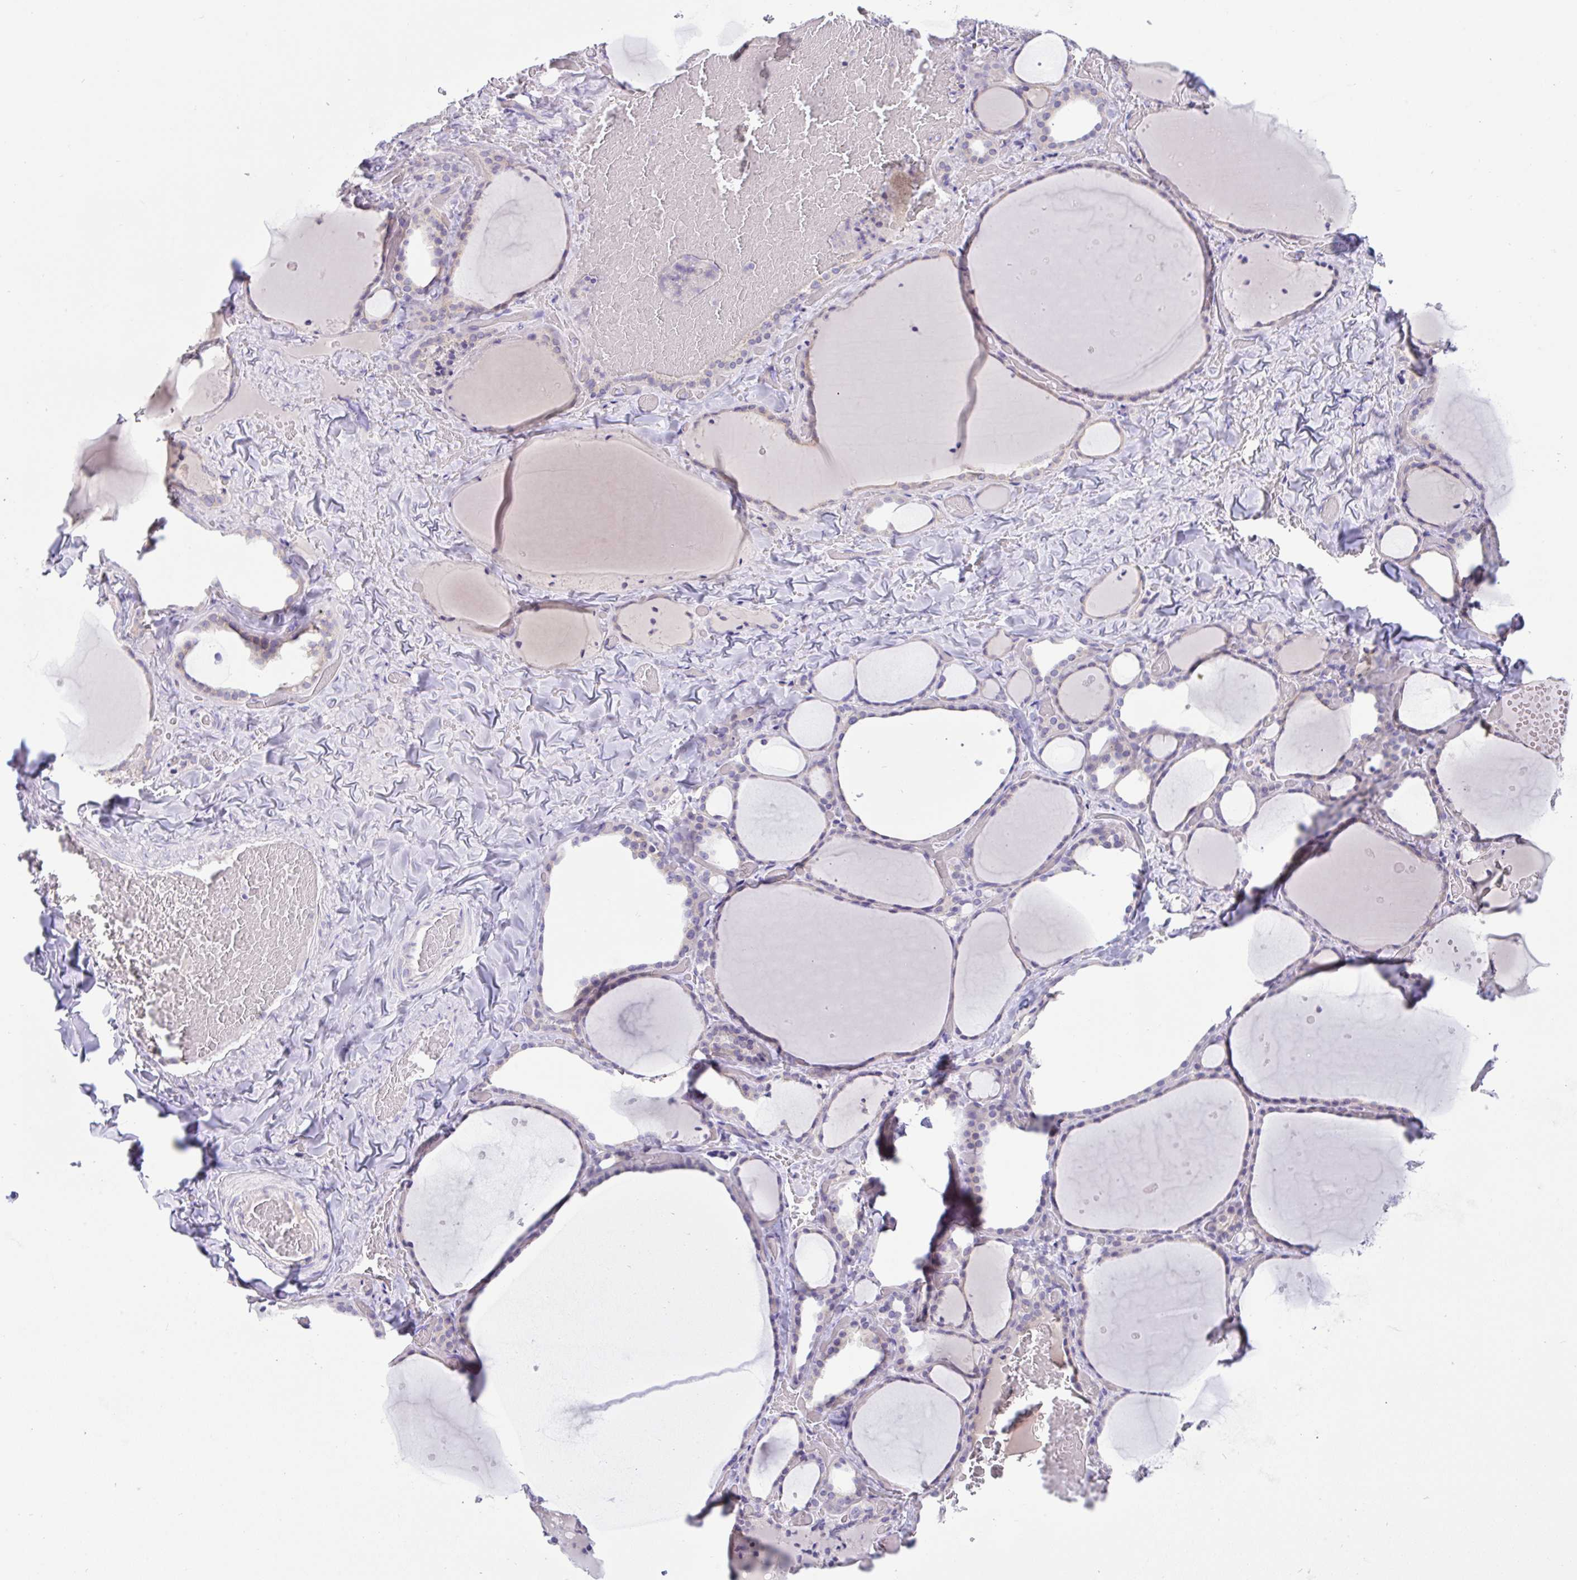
{"staining": {"intensity": "weak", "quantity": "<25%", "location": "cytoplasmic/membranous"}, "tissue": "thyroid gland", "cell_type": "Glandular cells", "image_type": "normal", "snomed": [{"axis": "morphology", "description": "Normal tissue, NOS"}, {"axis": "topography", "description": "Thyroid gland"}], "caption": "An immunohistochemistry histopathology image of unremarkable thyroid gland is shown. There is no staining in glandular cells of thyroid gland. Brightfield microscopy of immunohistochemistry stained with DAB (brown) and hematoxylin (blue), captured at high magnification.", "gene": "TMEM41A", "patient": {"sex": "female", "age": 36}}